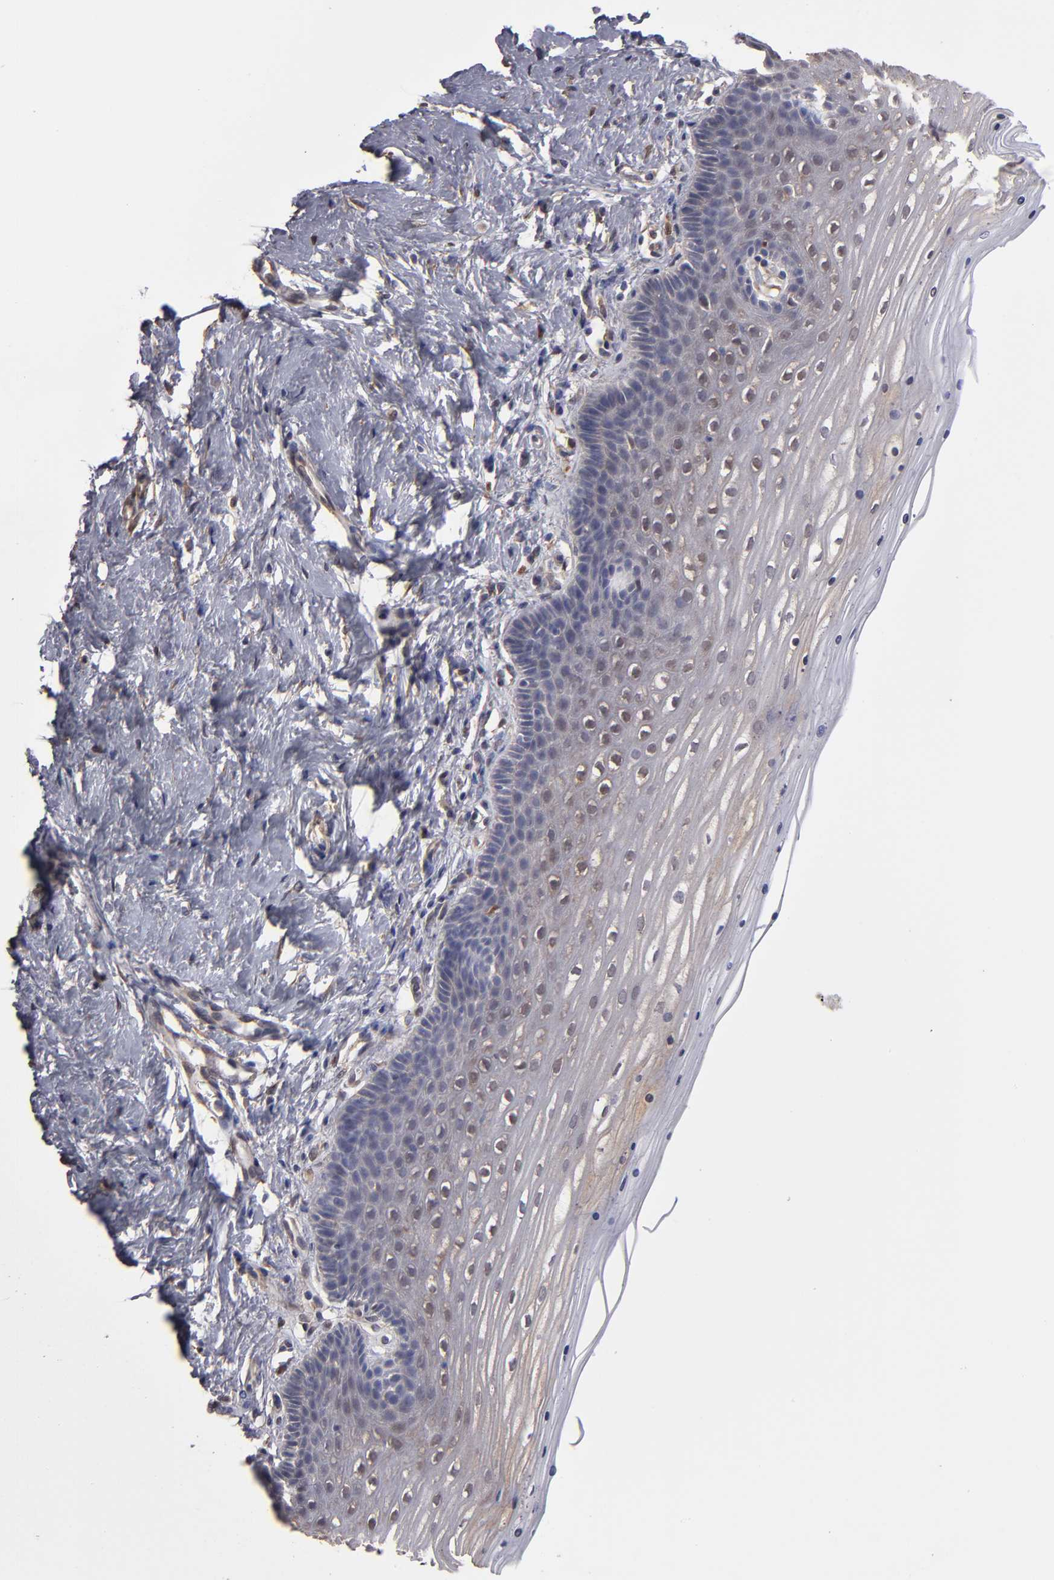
{"staining": {"intensity": "weak", "quantity": ">75%", "location": "cytoplasmic/membranous"}, "tissue": "cervix", "cell_type": "Glandular cells", "image_type": "normal", "snomed": [{"axis": "morphology", "description": "Normal tissue, NOS"}, {"axis": "topography", "description": "Cervix"}], "caption": "Protein expression analysis of unremarkable human cervix reveals weak cytoplasmic/membranous positivity in about >75% of glandular cells. (DAB (3,3'-diaminobenzidine) IHC with brightfield microscopy, high magnification).", "gene": "NDRG2", "patient": {"sex": "female", "age": 39}}